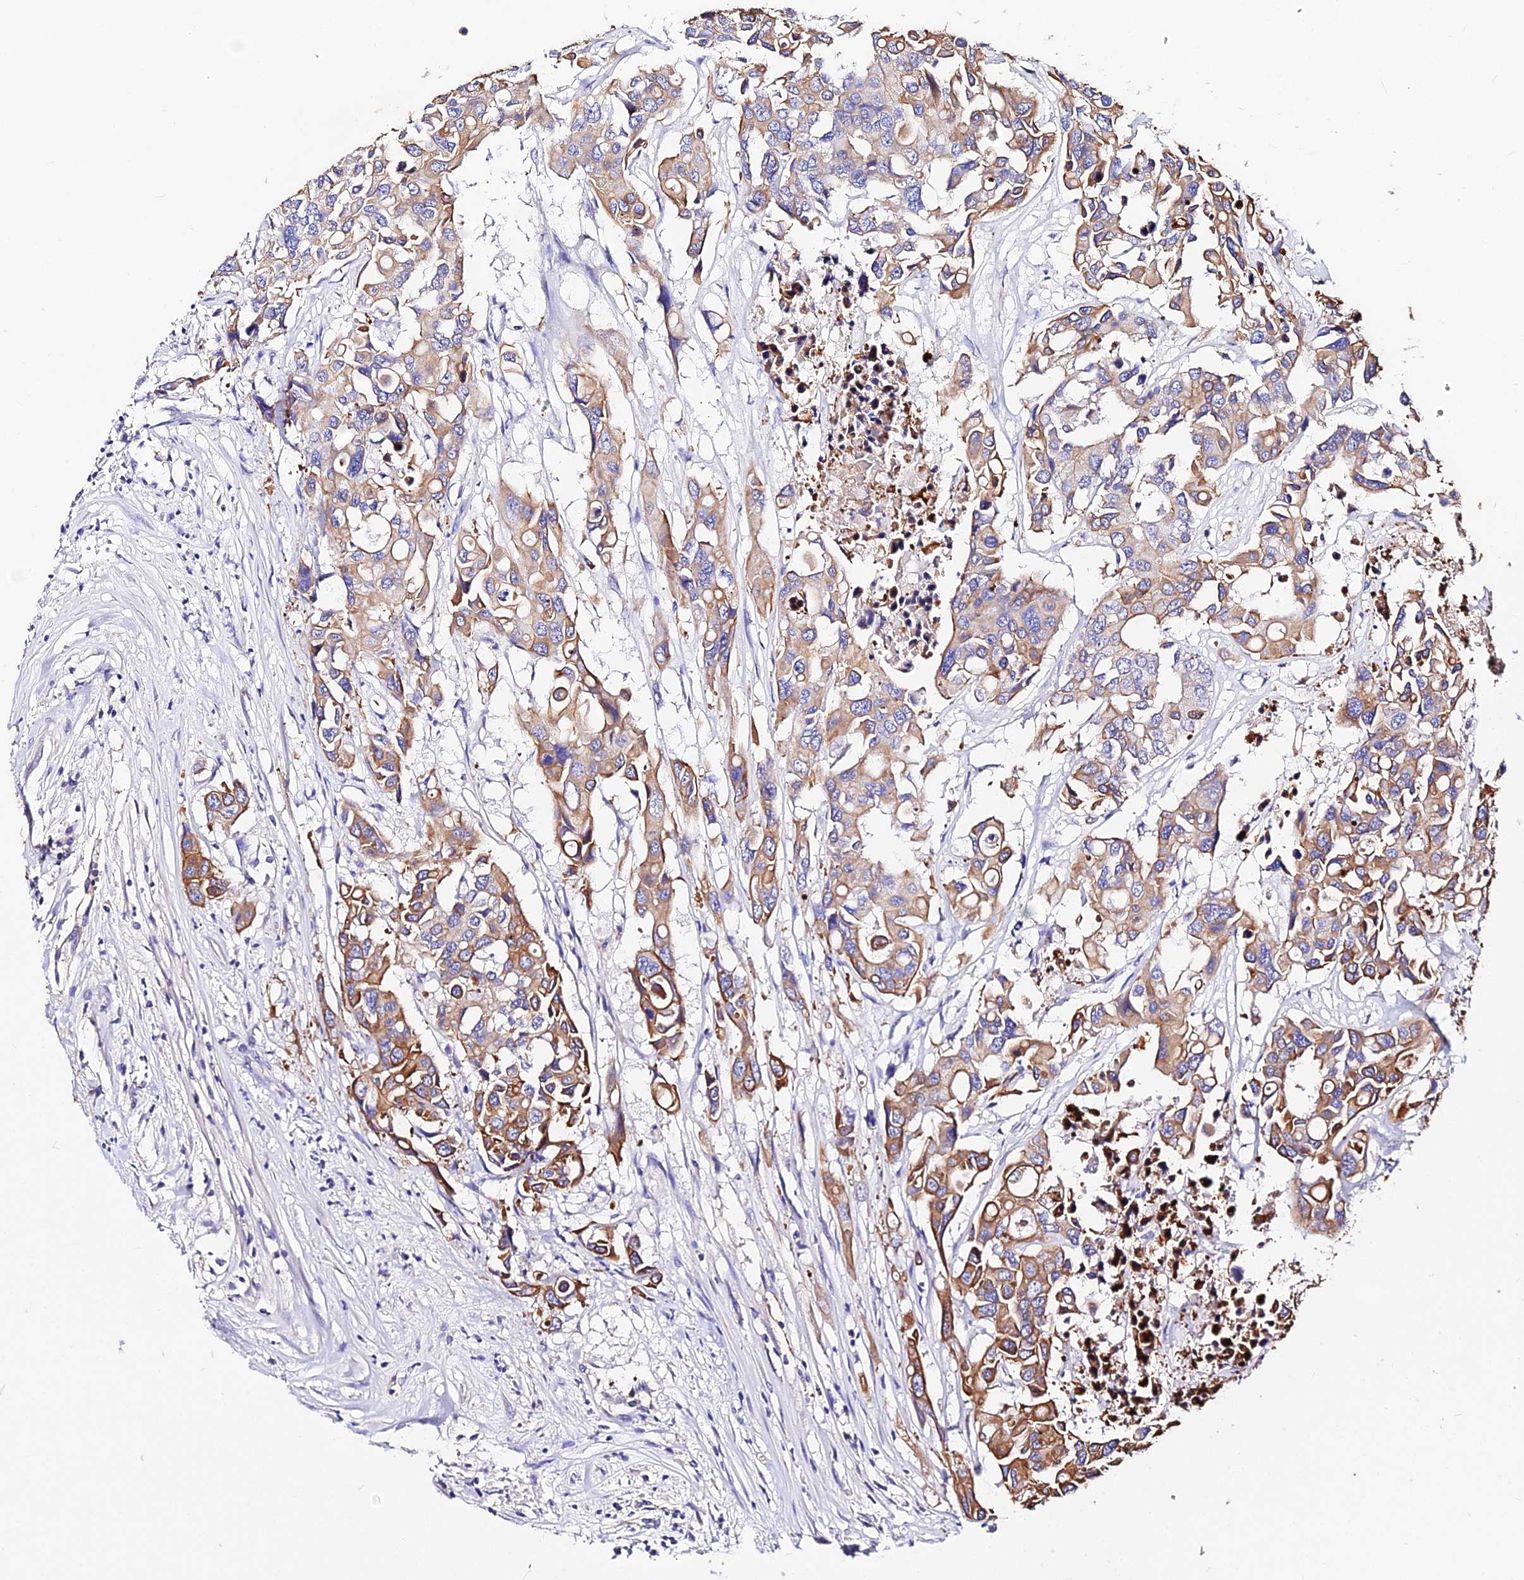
{"staining": {"intensity": "moderate", "quantity": ">75%", "location": "cytoplasmic/membranous"}, "tissue": "colorectal cancer", "cell_type": "Tumor cells", "image_type": "cancer", "snomed": [{"axis": "morphology", "description": "Adenocarcinoma, NOS"}, {"axis": "topography", "description": "Colon"}], "caption": "Immunohistochemistry photomicrograph of human adenocarcinoma (colorectal) stained for a protein (brown), which reveals medium levels of moderate cytoplasmic/membranous positivity in approximately >75% of tumor cells.", "gene": "DAW1", "patient": {"sex": "male", "age": 77}}